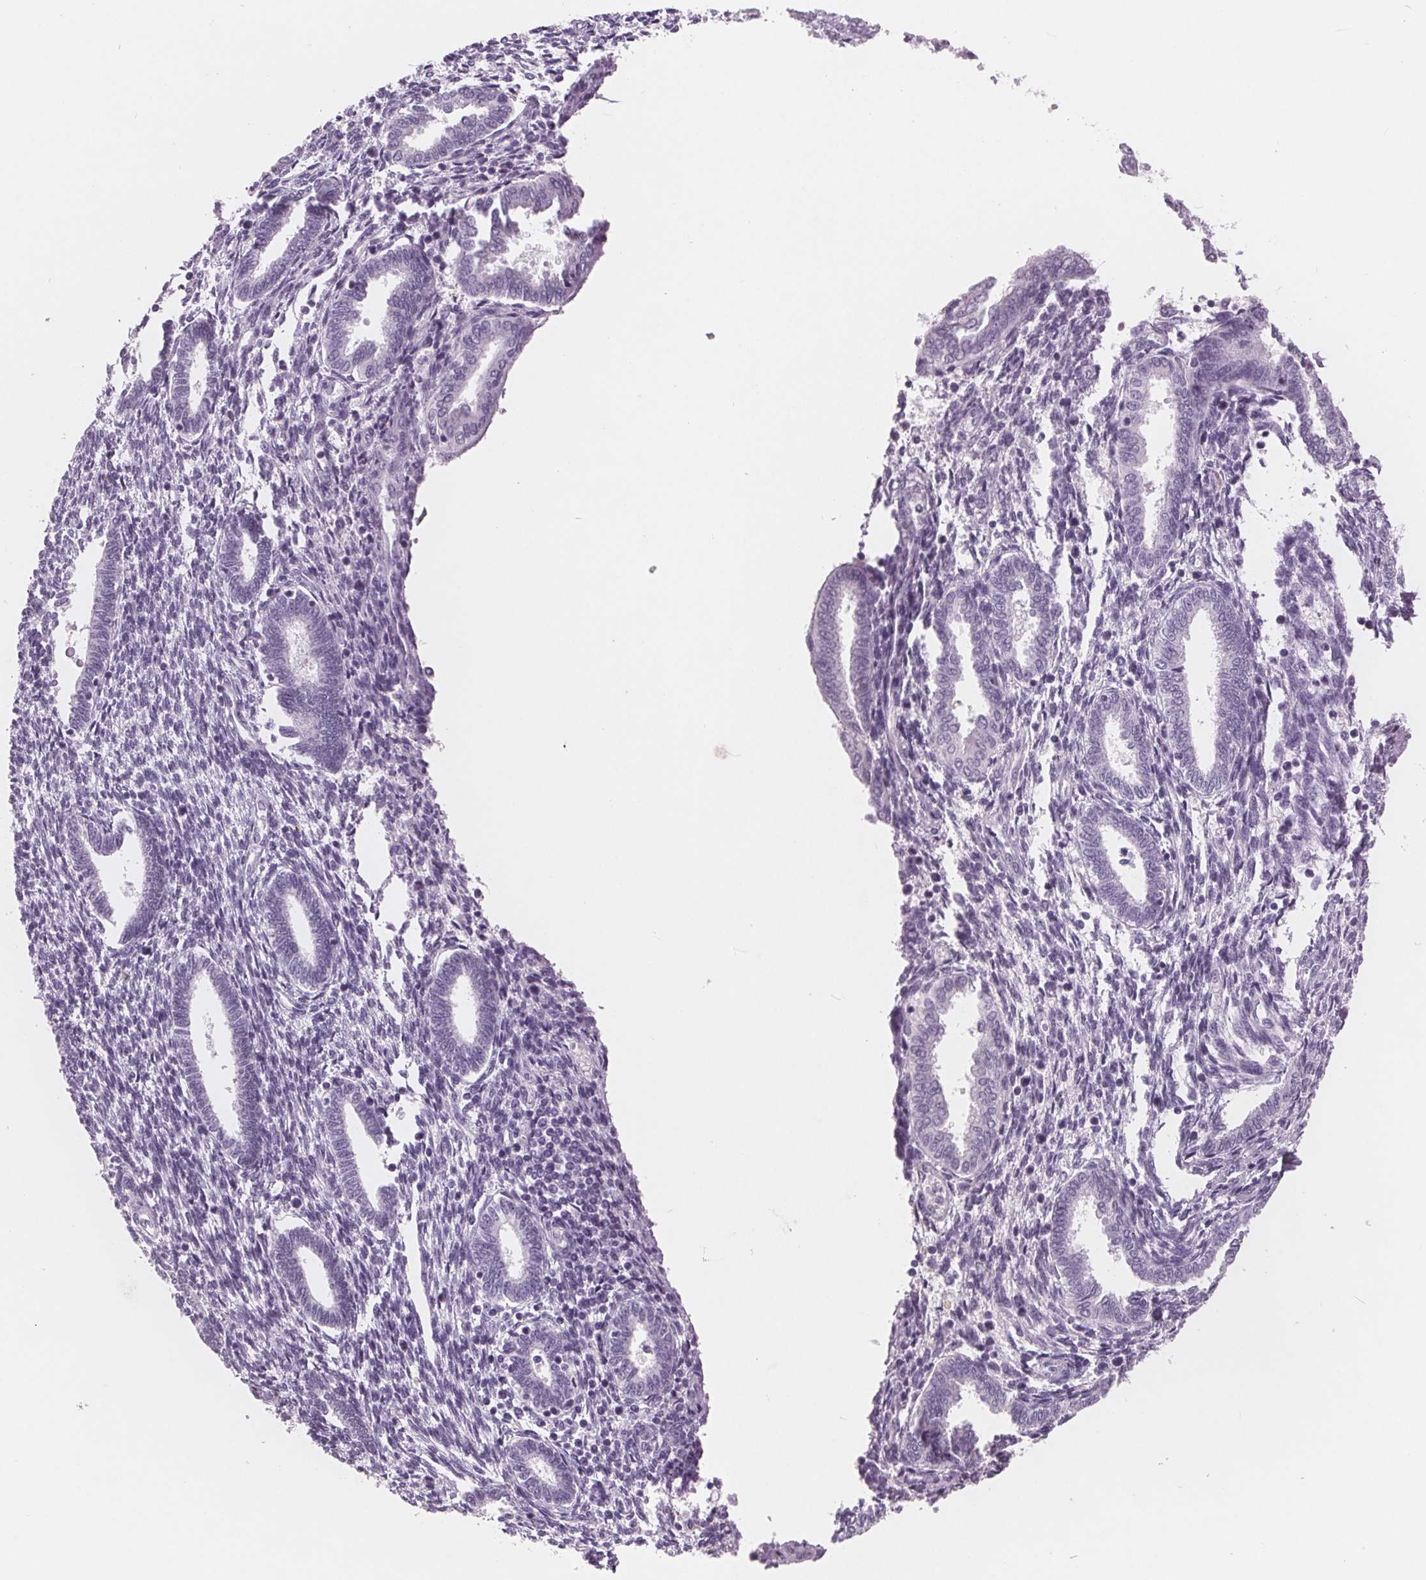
{"staining": {"intensity": "negative", "quantity": "none", "location": "none"}, "tissue": "endometrium", "cell_type": "Cells in endometrial stroma", "image_type": "normal", "snomed": [{"axis": "morphology", "description": "Normal tissue, NOS"}, {"axis": "topography", "description": "Endometrium"}], "caption": "This image is of normal endometrium stained with immunohistochemistry to label a protein in brown with the nuclei are counter-stained blue. There is no expression in cells in endometrial stroma.", "gene": "AMBP", "patient": {"sex": "female", "age": 42}}